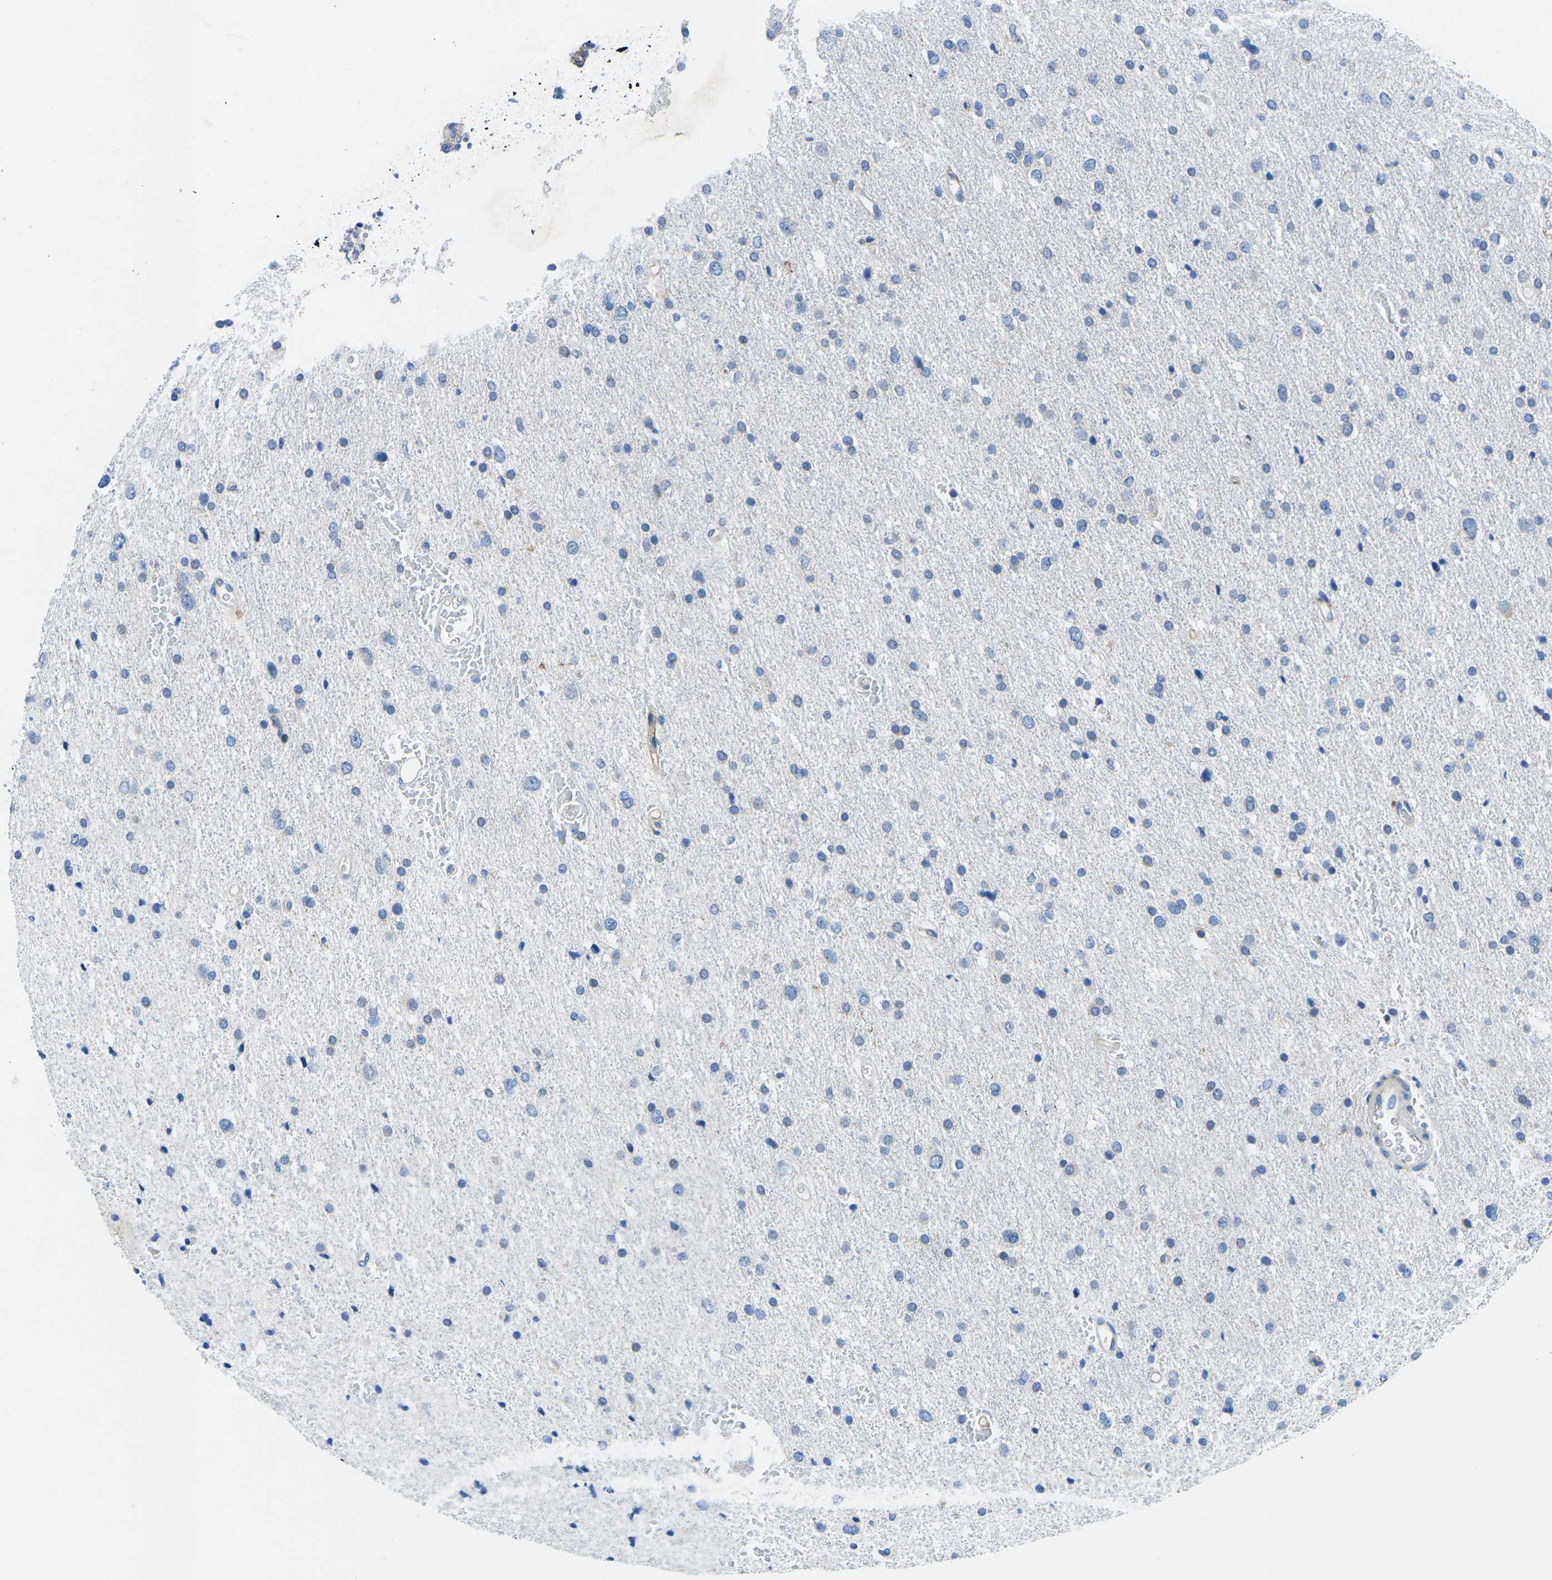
{"staining": {"intensity": "negative", "quantity": "none", "location": "none"}, "tissue": "glioma", "cell_type": "Tumor cells", "image_type": "cancer", "snomed": [{"axis": "morphology", "description": "Glioma, malignant, Low grade"}, {"axis": "topography", "description": "Brain"}], "caption": "Tumor cells show no significant positivity in glioma. (DAB IHC, high magnification).", "gene": "MC4R", "patient": {"sex": "female", "age": 37}}